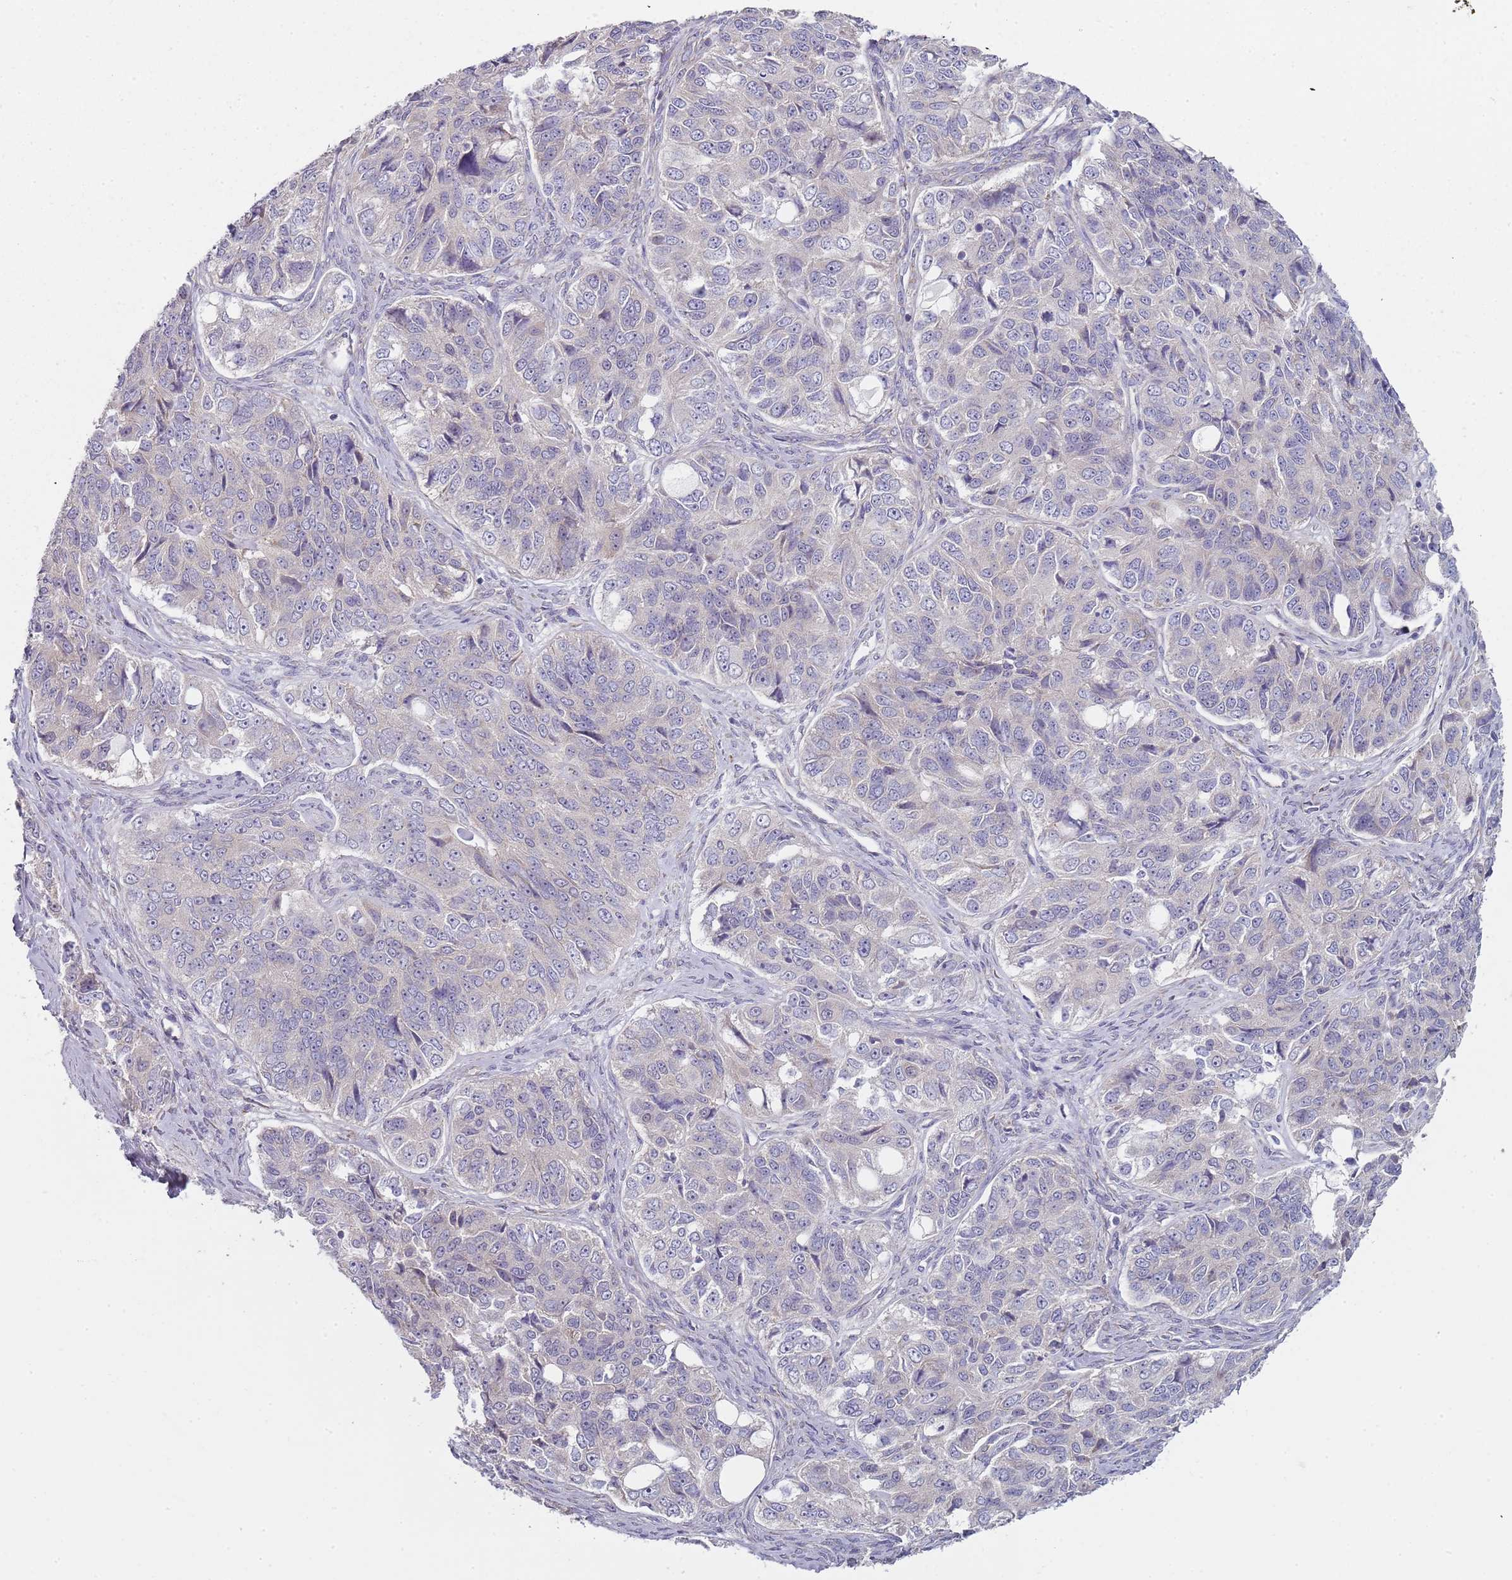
{"staining": {"intensity": "negative", "quantity": "none", "location": "none"}, "tissue": "ovarian cancer", "cell_type": "Tumor cells", "image_type": "cancer", "snomed": [{"axis": "morphology", "description": "Carcinoma, endometroid"}, {"axis": "topography", "description": "Ovary"}], "caption": "Tumor cells show no significant protein expression in ovarian cancer.", "gene": "SLC26A6", "patient": {"sex": "female", "age": 51}}